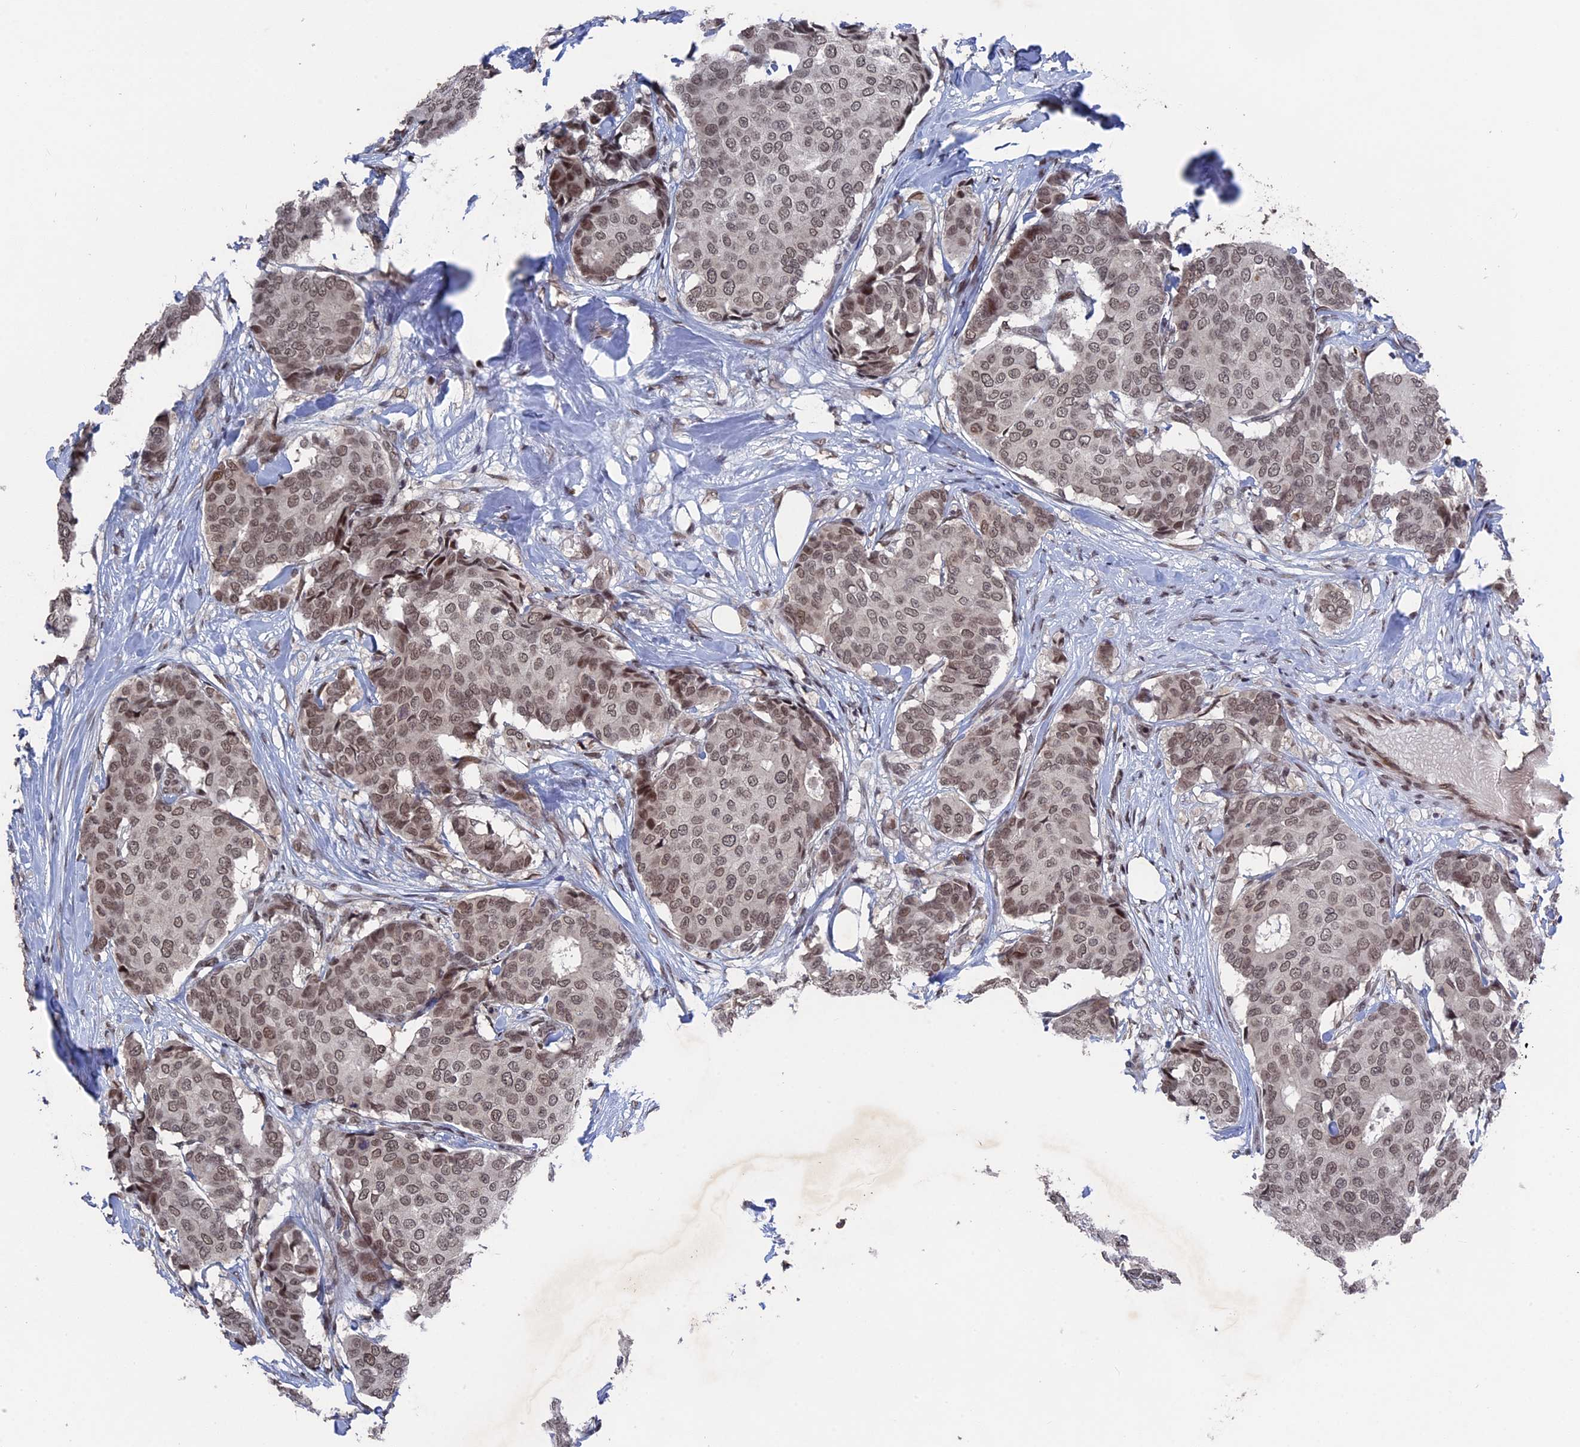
{"staining": {"intensity": "moderate", "quantity": ">75%", "location": "nuclear"}, "tissue": "breast cancer", "cell_type": "Tumor cells", "image_type": "cancer", "snomed": [{"axis": "morphology", "description": "Duct carcinoma"}, {"axis": "topography", "description": "Breast"}], "caption": "Brown immunohistochemical staining in human breast cancer displays moderate nuclear staining in approximately >75% of tumor cells. (DAB IHC with brightfield microscopy, high magnification).", "gene": "NR2C2AP", "patient": {"sex": "female", "age": 75}}